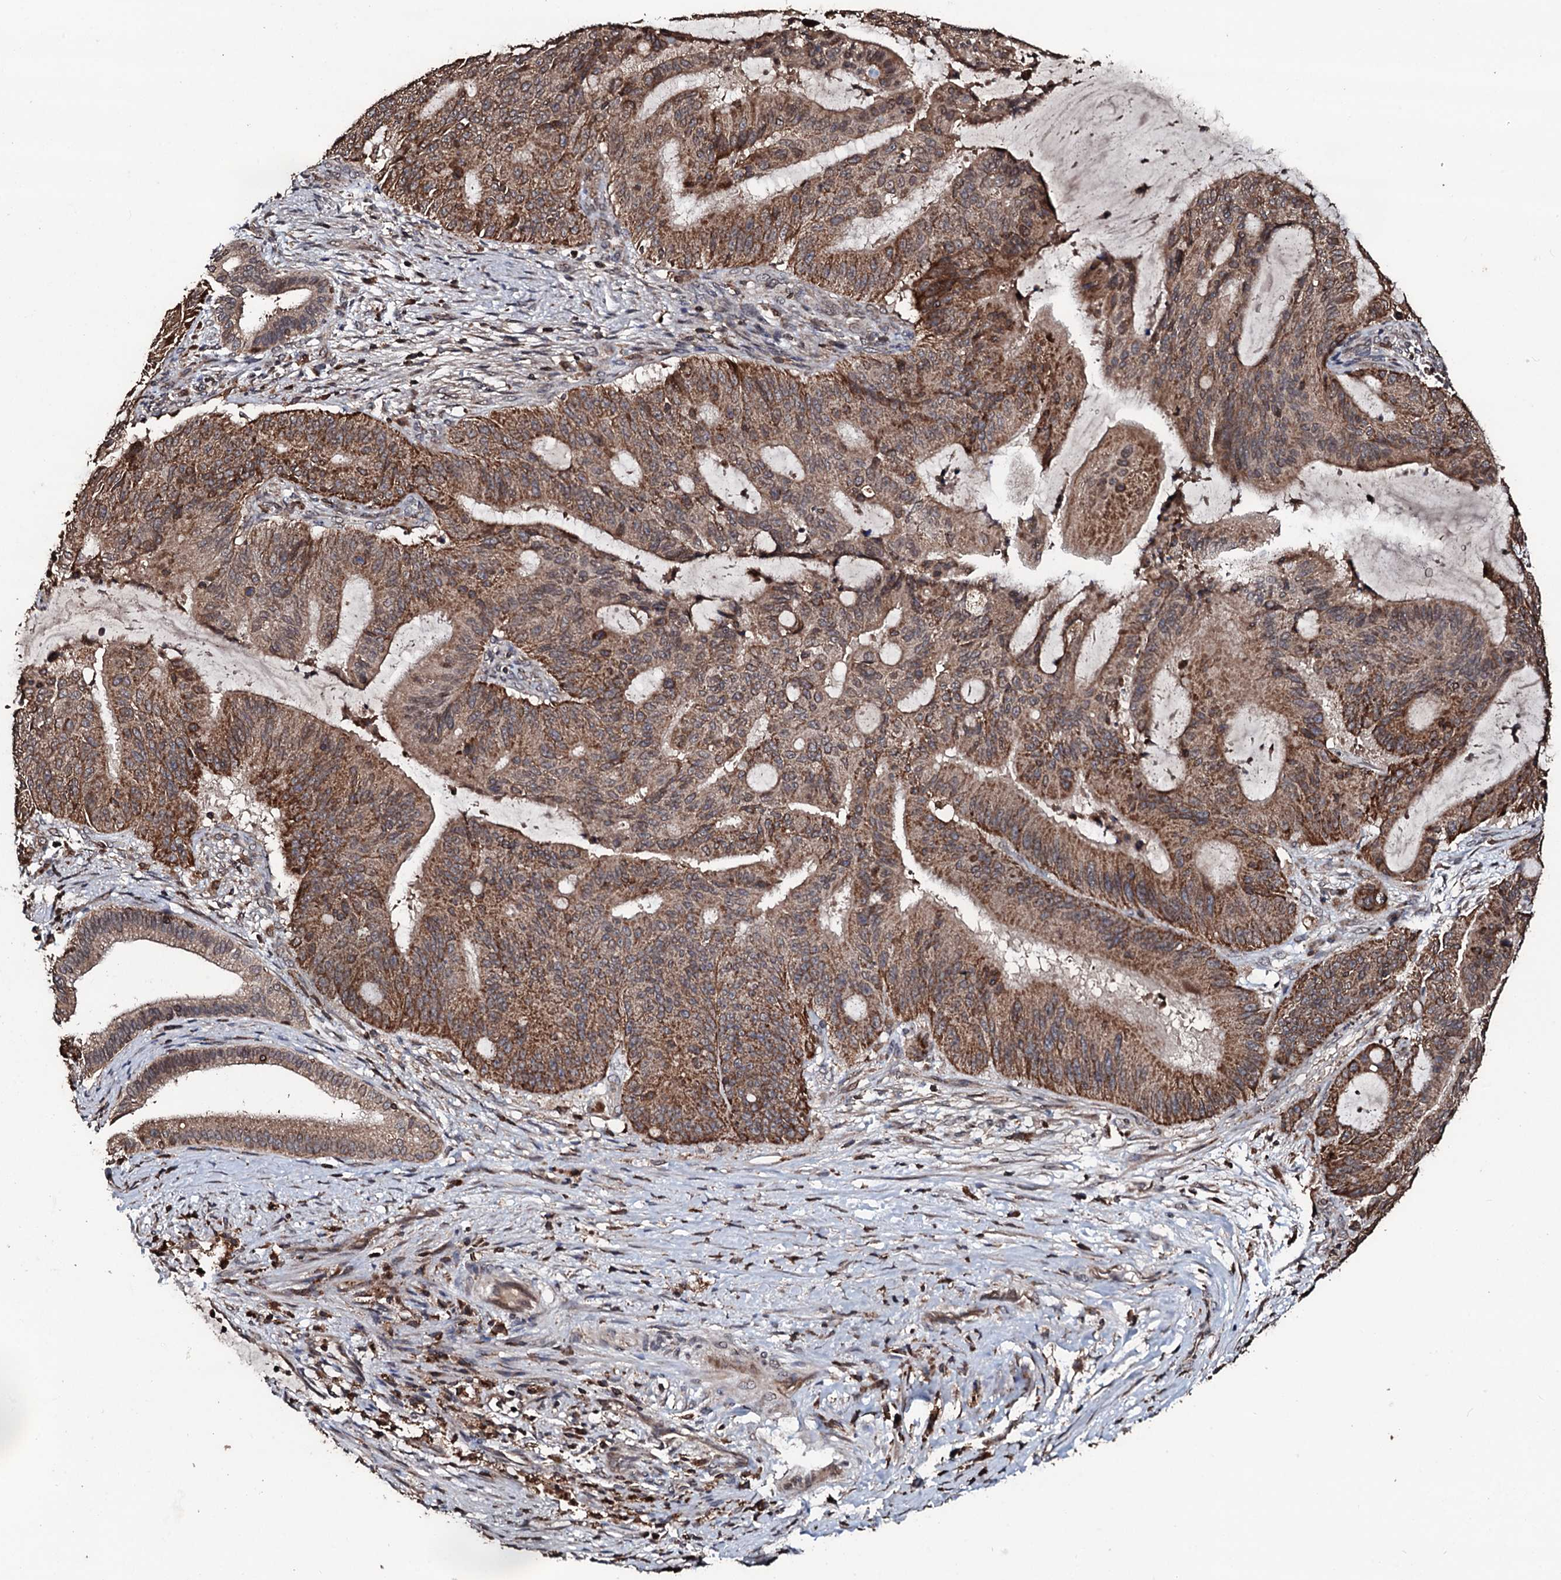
{"staining": {"intensity": "strong", "quantity": ">75%", "location": "cytoplasmic/membranous"}, "tissue": "liver cancer", "cell_type": "Tumor cells", "image_type": "cancer", "snomed": [{"axis": "morphology", "description": "Normal tissue, NOS"}, {"axis": "morphology", "description": "Cholangiocarcinoma"}, {"axis": "topography", "description": "Liver"}, {"axis": "topography", "description": "Peripheral nerve tissue"}], "caption": "A brown stain highlights strong cytoplasmic/membranous staining of a protein in liver cholangiocarcinoma tumor cells.", "gene": "SDHAF2", "patient": {"sex": "female", "age": 73}}